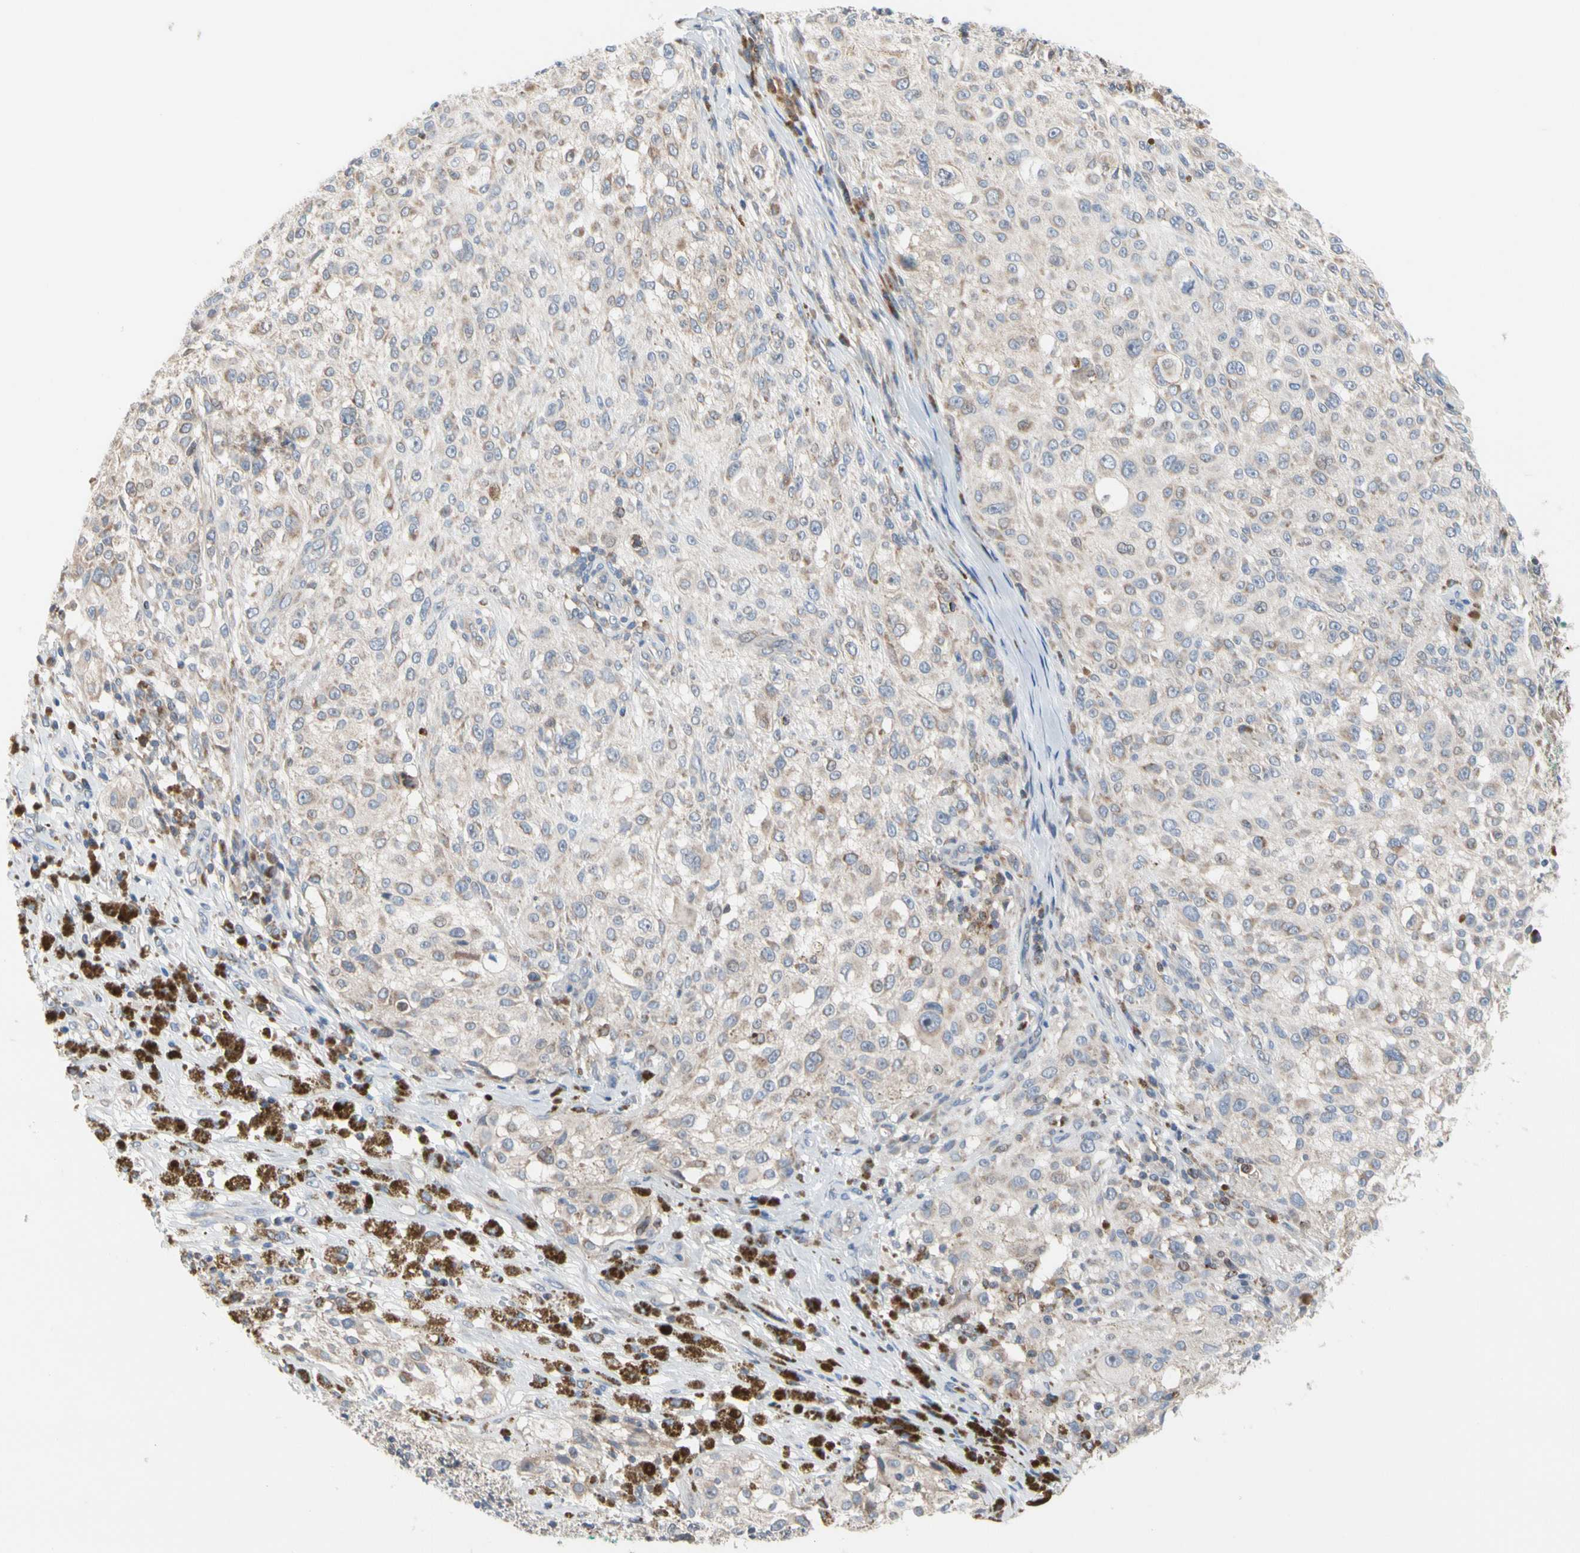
{"staining": {"intensity": "weak", "quantity": "25%-75%", "location": "cytoplasmic/membranous"}, "tissue": "melanoma", "cell_type": "Tumor cells", "image_type": "cancer", "snomed": [{"axis": "morphology", "description": "Necrosis, NOS"}, {"axis": "morphology", "description": "Malignant melanoma, NOS"}, {"axis": "topography", "description": "Skin"}], "caption": "Human melanoma stained with a brown dye reveals weak cytoplasmic/membranous positive expression in about 25%-75% of tumor cells.", "gene": "MCL1", "patient": {"sex": "female", "age": 87}}